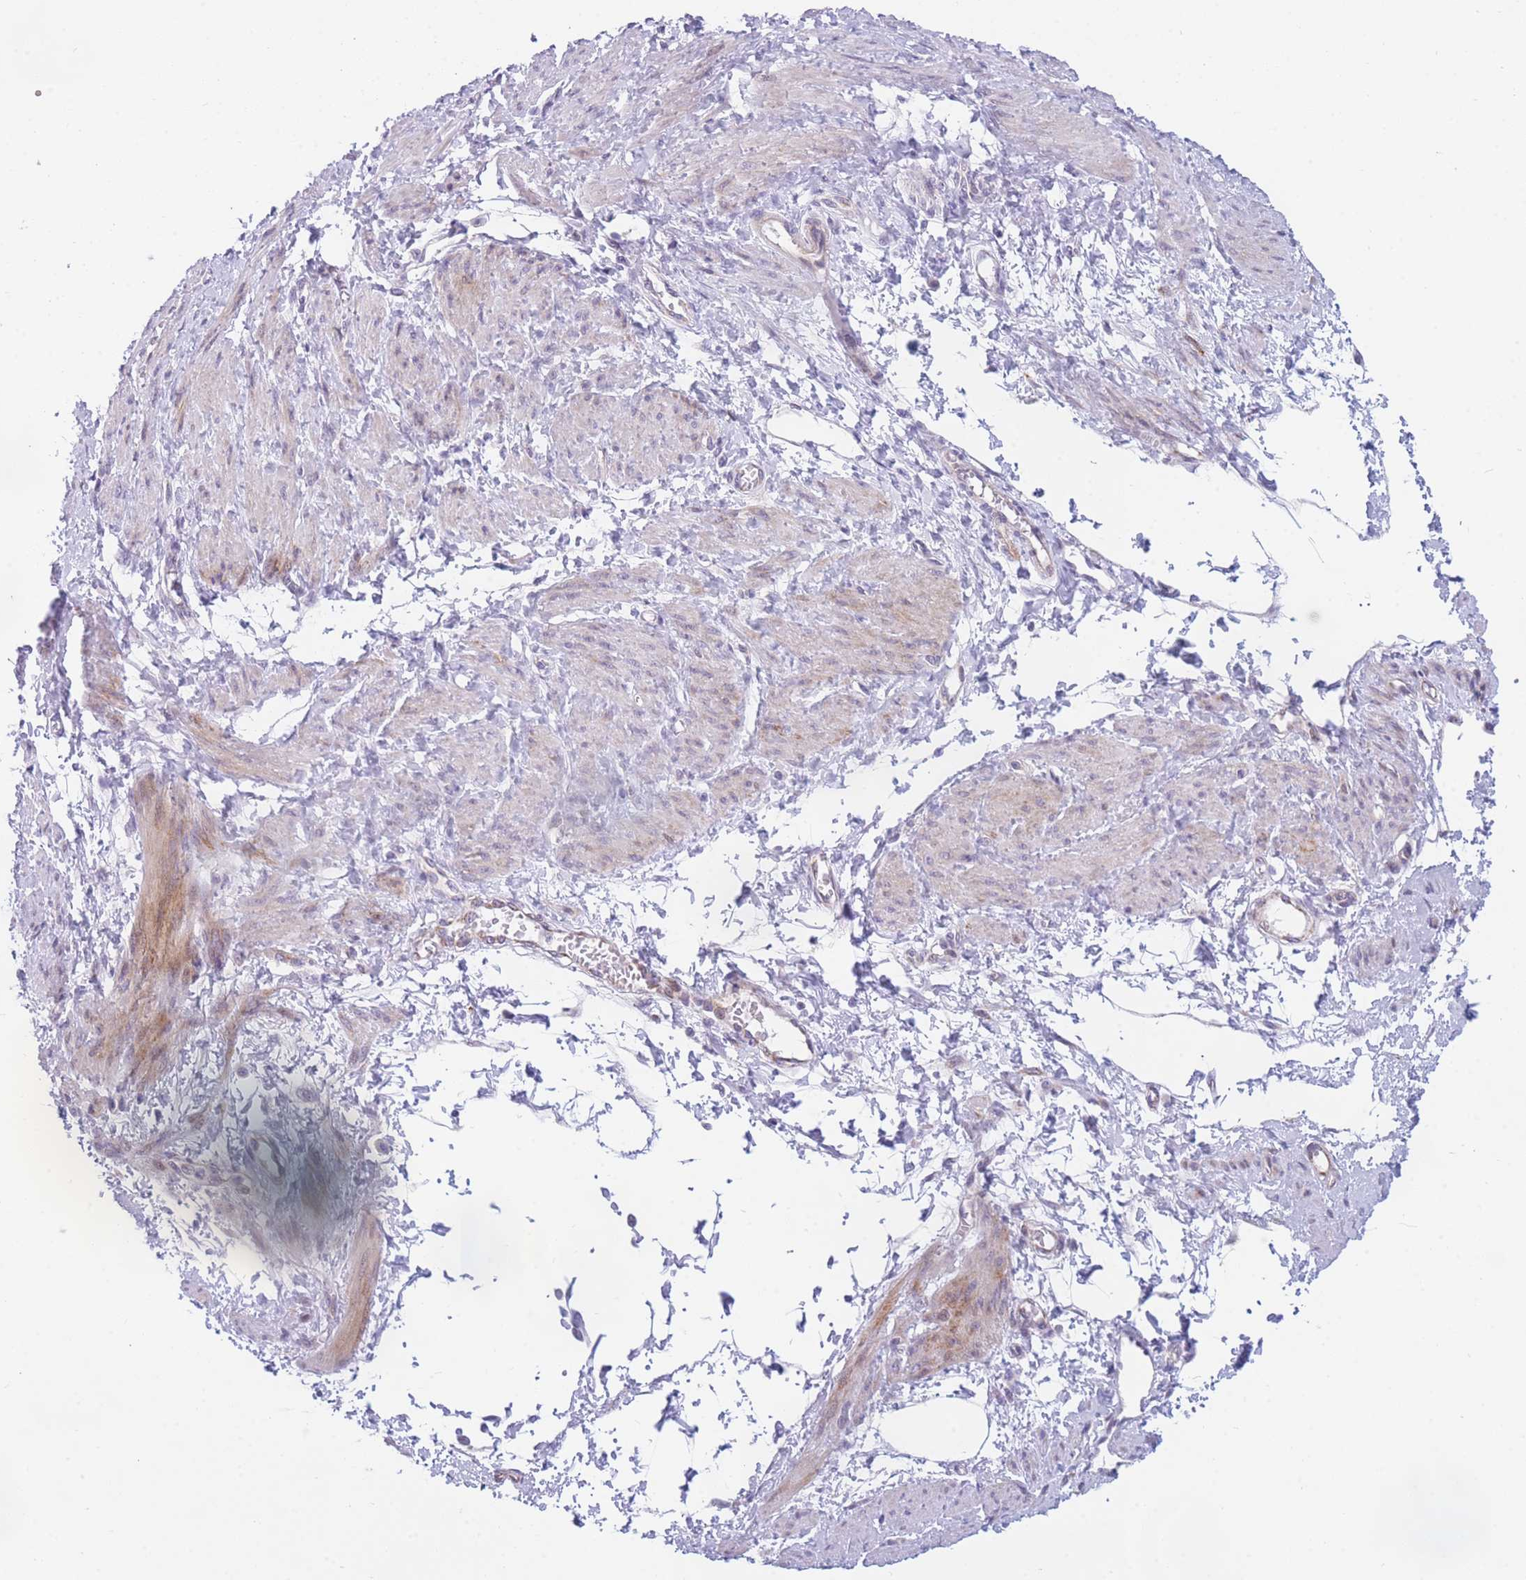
{"staining": {"intensity": "weak", "quantity": "<25%", "location": "cytoplasmic/membranous"}, "tissue": "smooth muscle", "cell_type": "Smooth muscle cells", "image_type": "normal", "snomed": [{"axis": "morphology", "description": "Normal tissue, NOS"}, {"axis": "topography", "description": "Smooth muscle"}, {"axis": "topography", "description": "Uterus"}], "caption": "The immunohistochemistry photomicrograph has no significant expression in smooth muscle cells of smooth muscle. The staining was performed using DAB to visualize the protein expression in brown, while the nuclei were stained in blue with hematoxylin (Magnification: 20x).", "gene": "DDX49", "patient": {"sex": "female", "age": 39}}